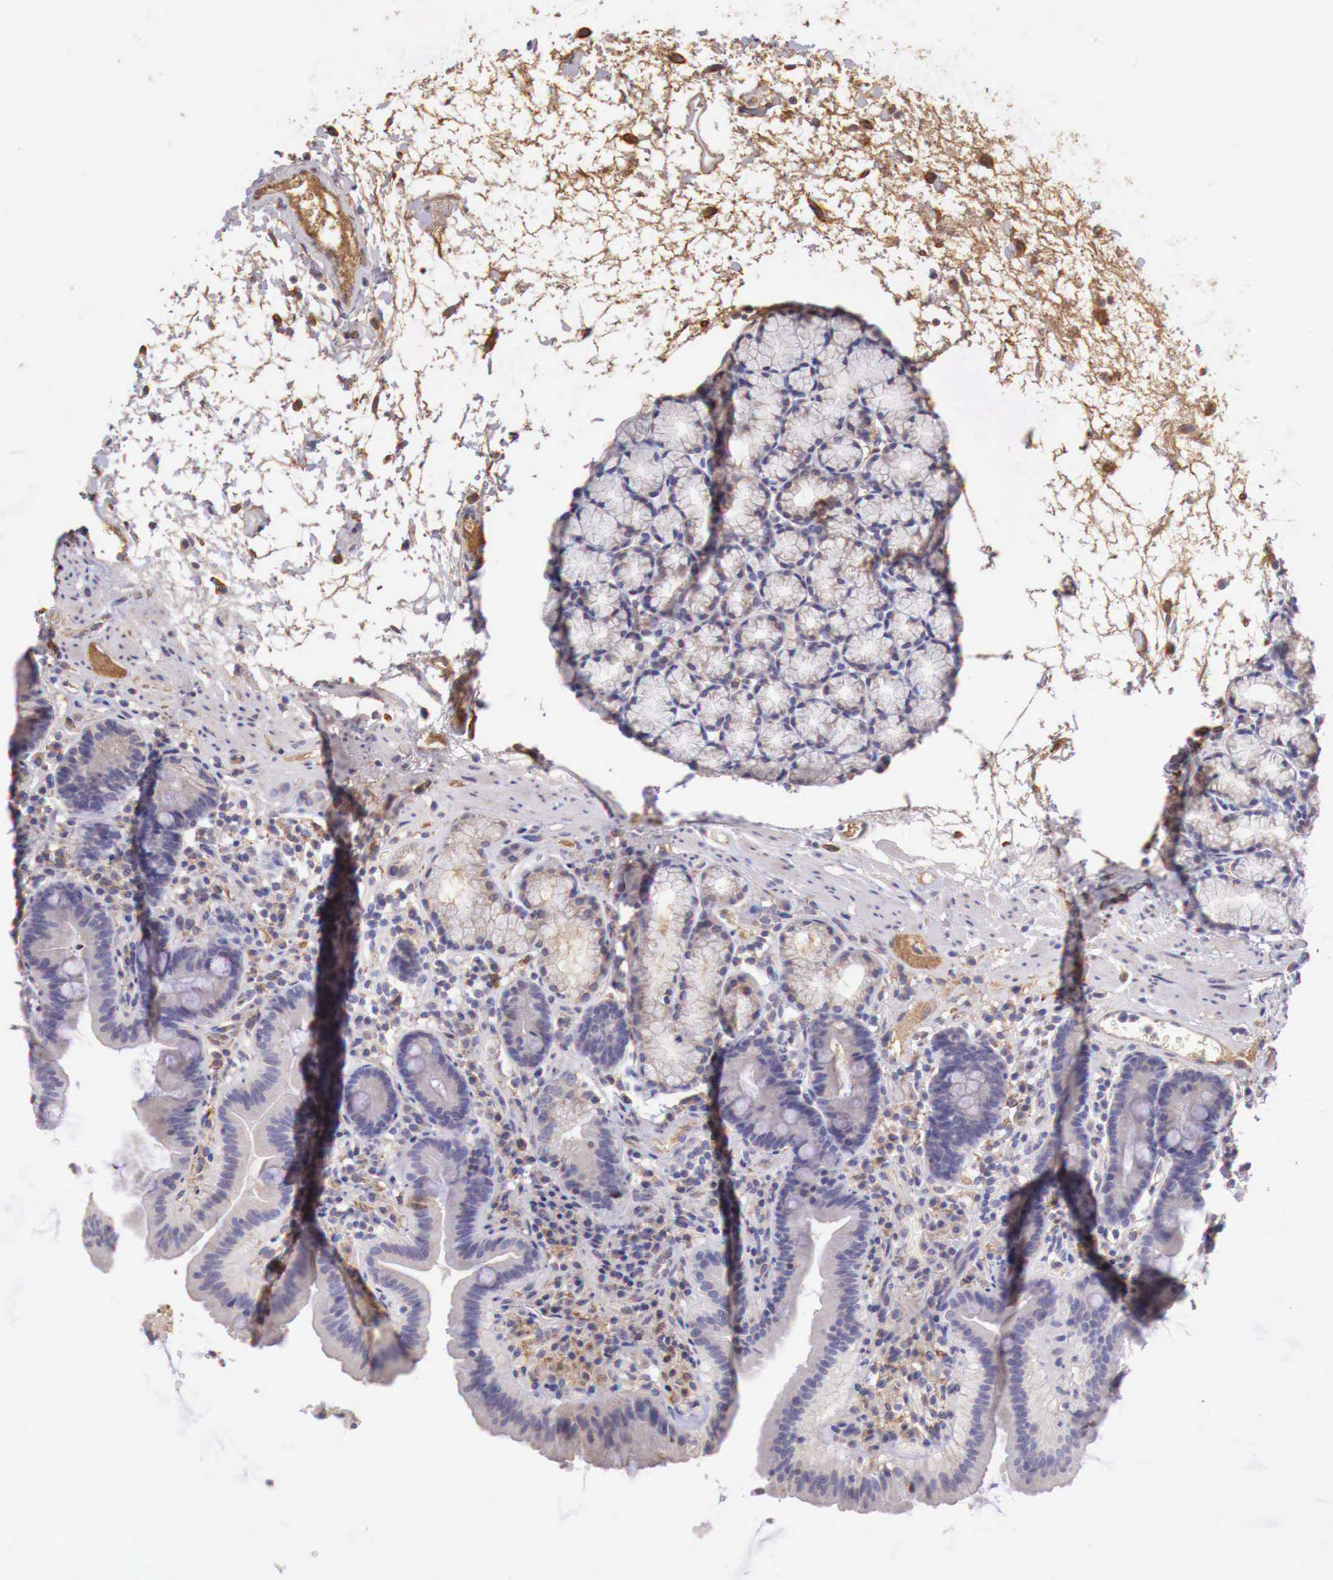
{"staining": {"intensity": "weak", "quantity": "<25%", "location": "cytoplasmic/membranous"}, "tissue": "duodenum", "cell_type": "Glandular cells", "image_type": "normal", "snomed": [{"axis": "morphology", "description": "Normal tissue, NOS"}, {"axis": "topography", "description": "Duodenum"}], "caption": "A high-resolution histopathology image shows immunohistochemistry (IHC) staining of benign duodenum, which displays no significant staining in glandular cells. (DAB (3,3'-diaminobenzidine) immunohistochemistry (IHC), high magnification).", "gene": "CHRDL1", "patient": {"sex": "female", "age": 48}}